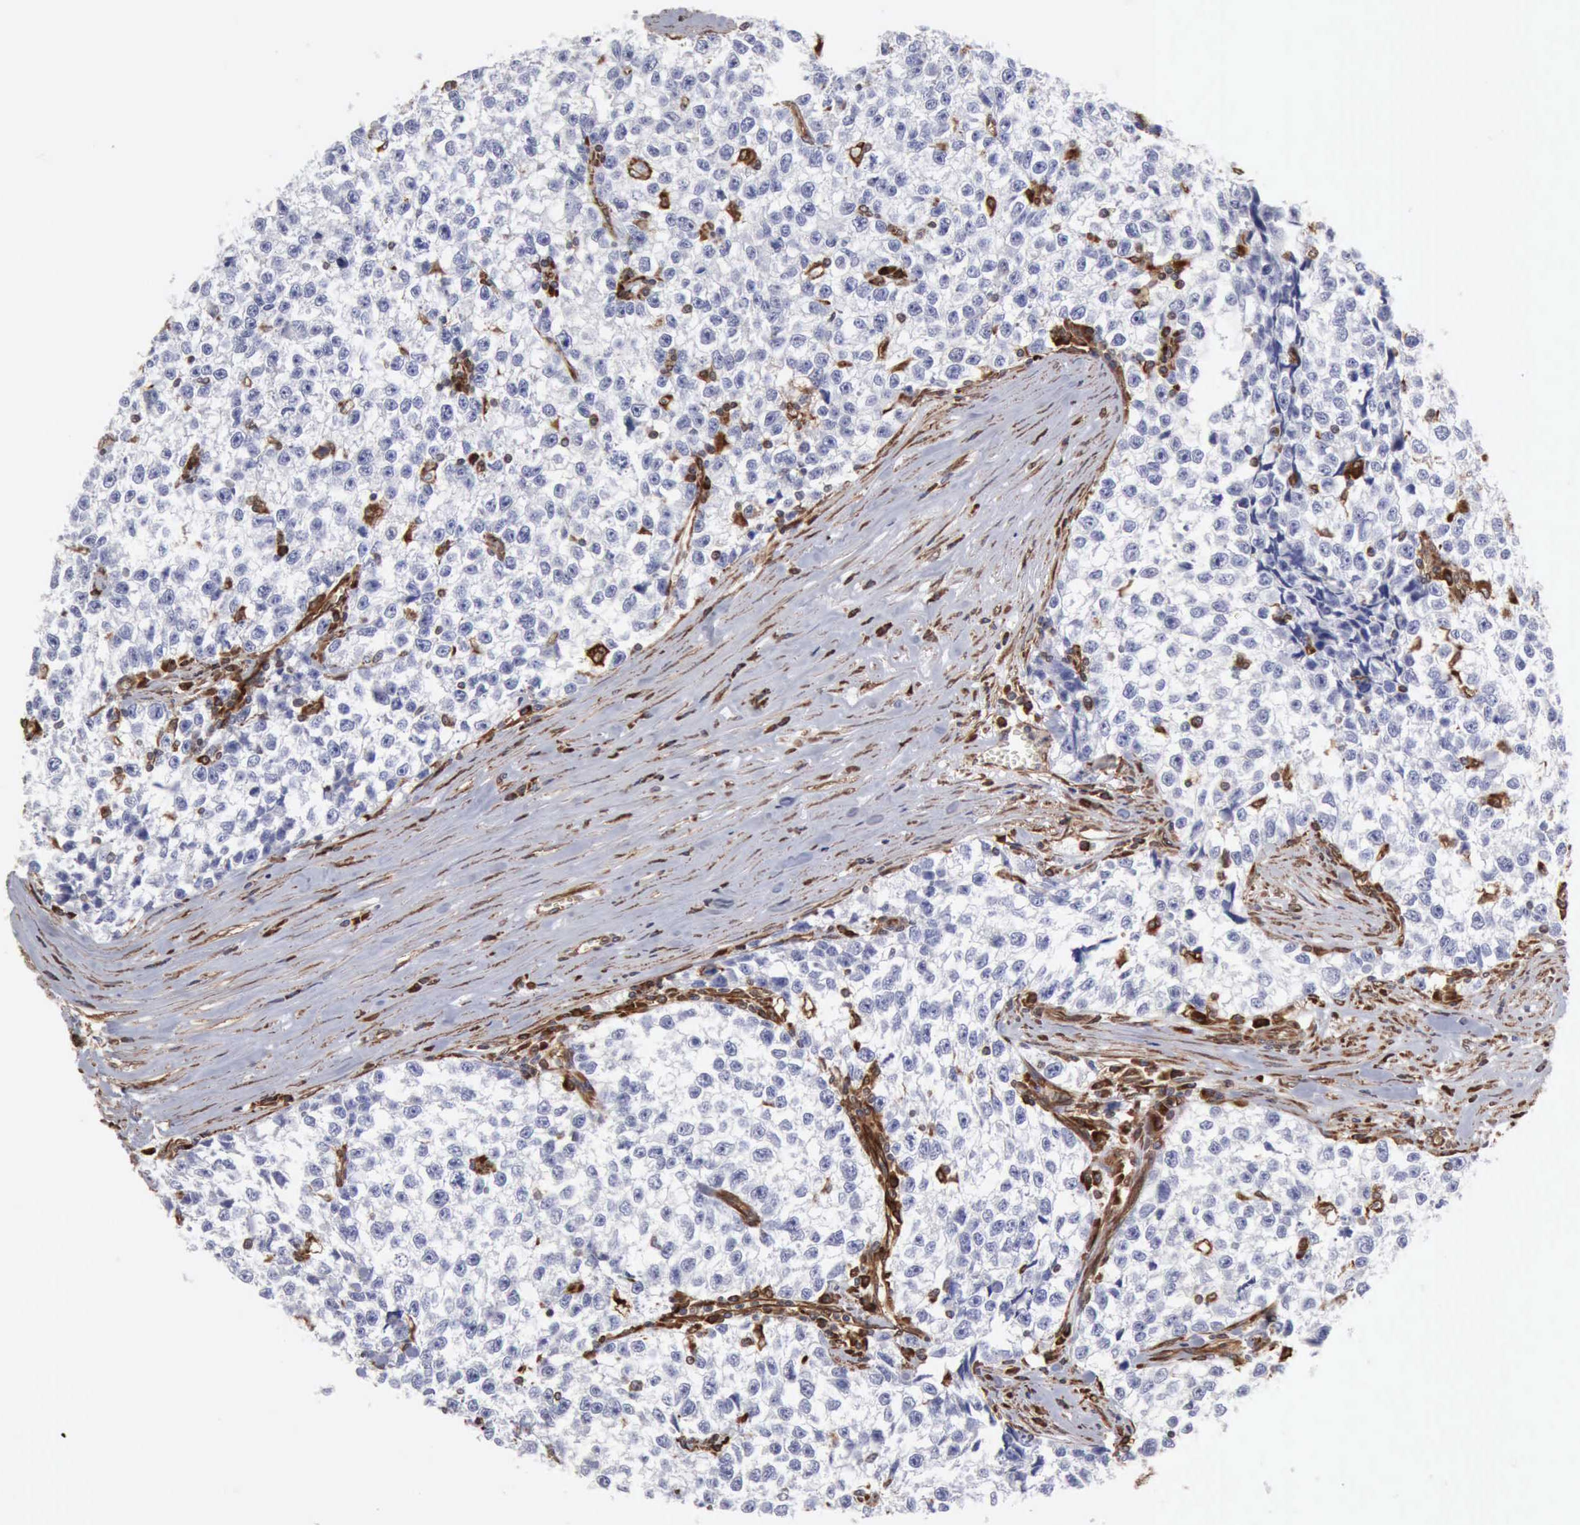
{"staining": {"intensity": "negative", "quantity": "none", "location": "none"}, "tissue": "testis cancer", "cell_type": "Tumor cells", "image_type": "cancer", "snomed": [{"axis": "morphology", "description": "Seminoma, NOS"}, {"axis": "morphology", "description": "Carcinoma, Embryonal, NOS"}, {"axis": "topography", "description": "Testis"}], "caption": "This is an immunohistochemistry micrograph of human testis cancer. There is no expression in tumor cells.", "gene": "APOL2", "patient": {"sex": "male", "age": 30}}